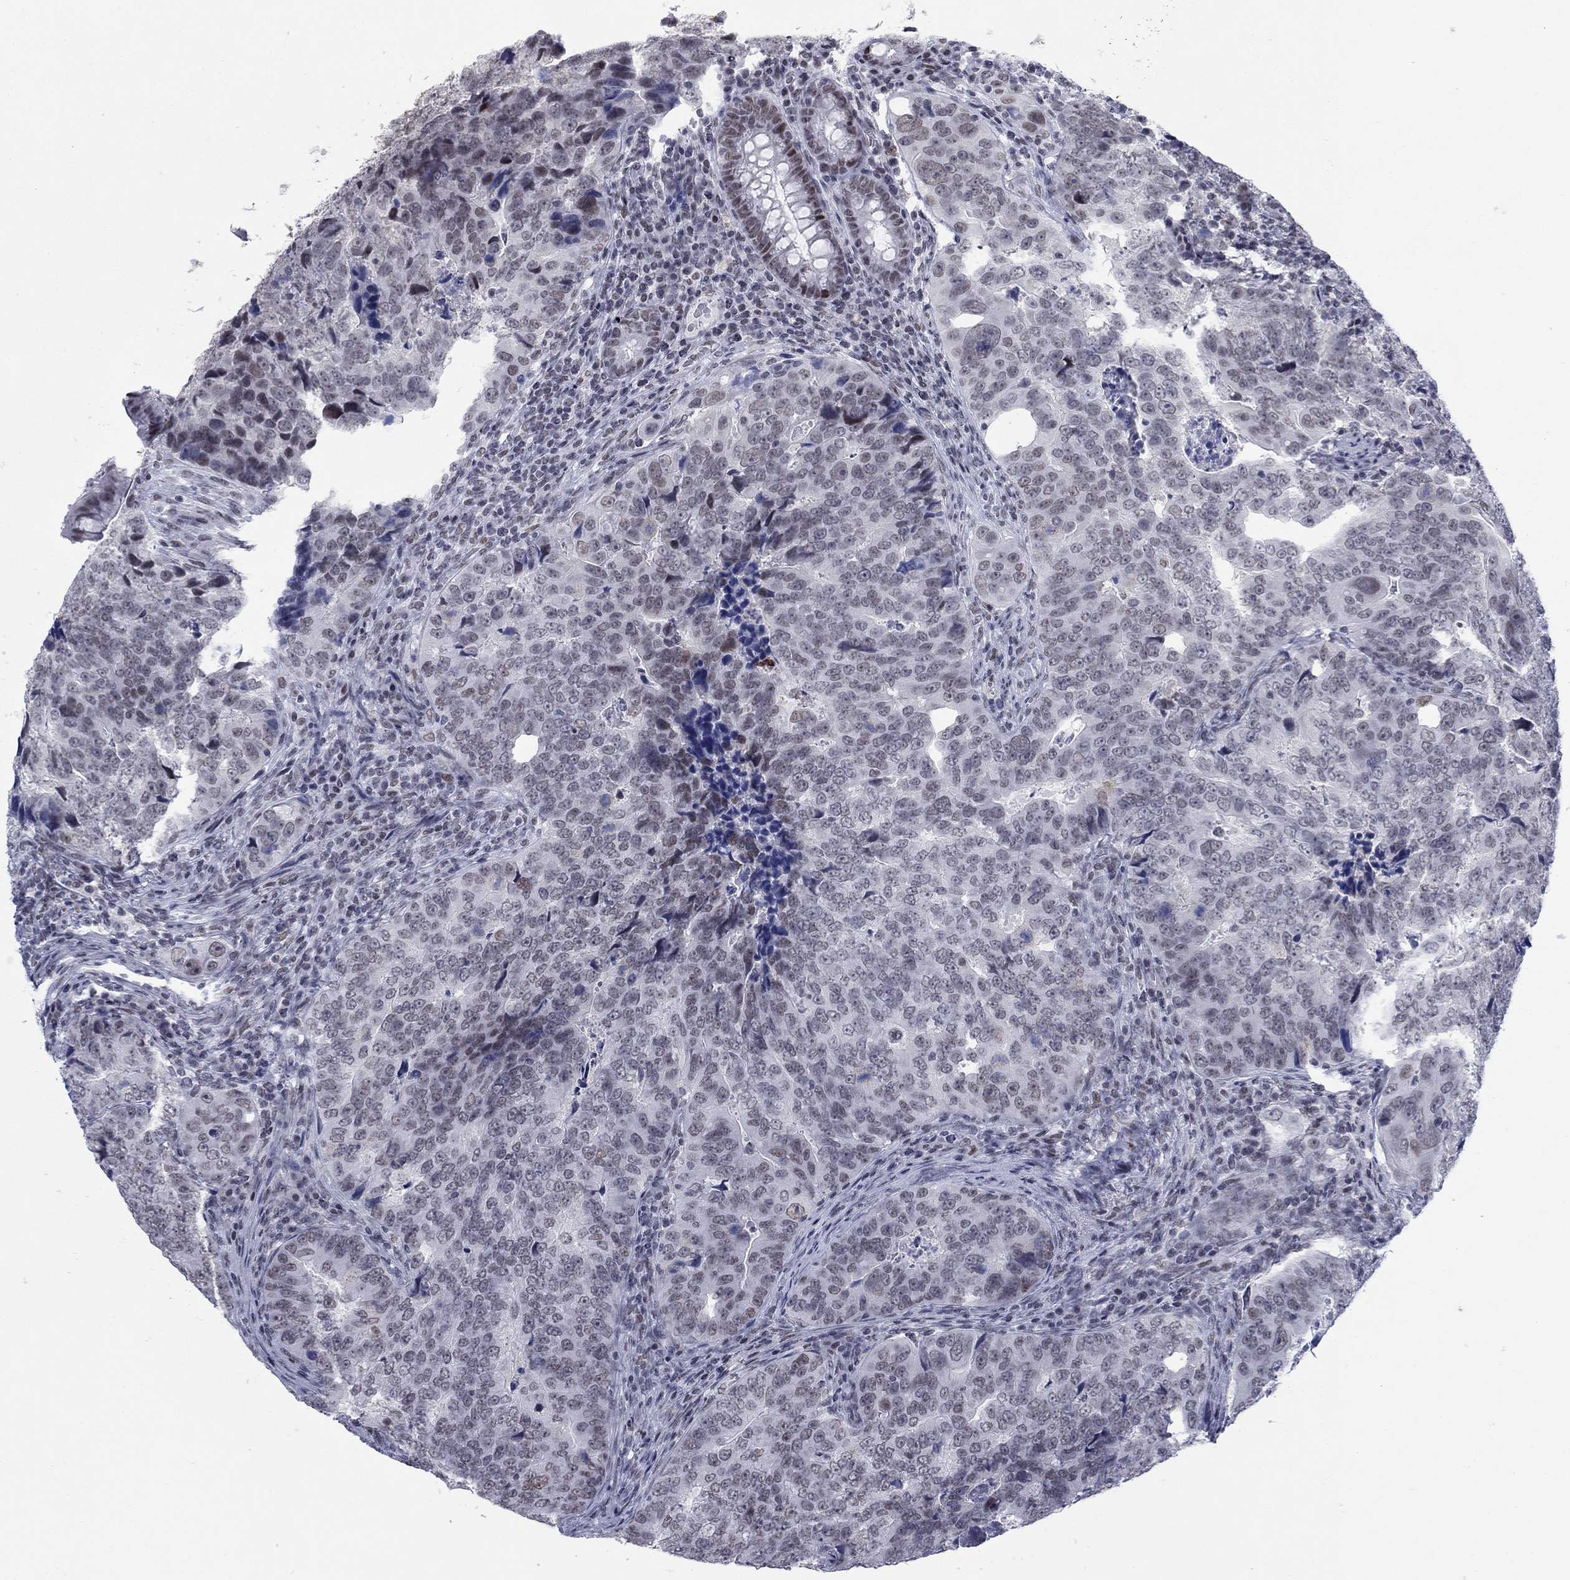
{"staining": {"intensity": "negative", "quantity": "none", "location": "none"}, "tissue": "colorectal cancer", "cell_type": "Tumor cells", "image_type": "cancer", "snomed": [{"axis": "morphology", "description": "Adenocarcinoma, NOS"}, {"axis": "topography", "description": "Colon"}], "caption": "Tumor cells show no significant staining in adenocarcinoma (colorectal).", "gene": "NPAS3", "patient": {"sex": "female", "age": 72}}